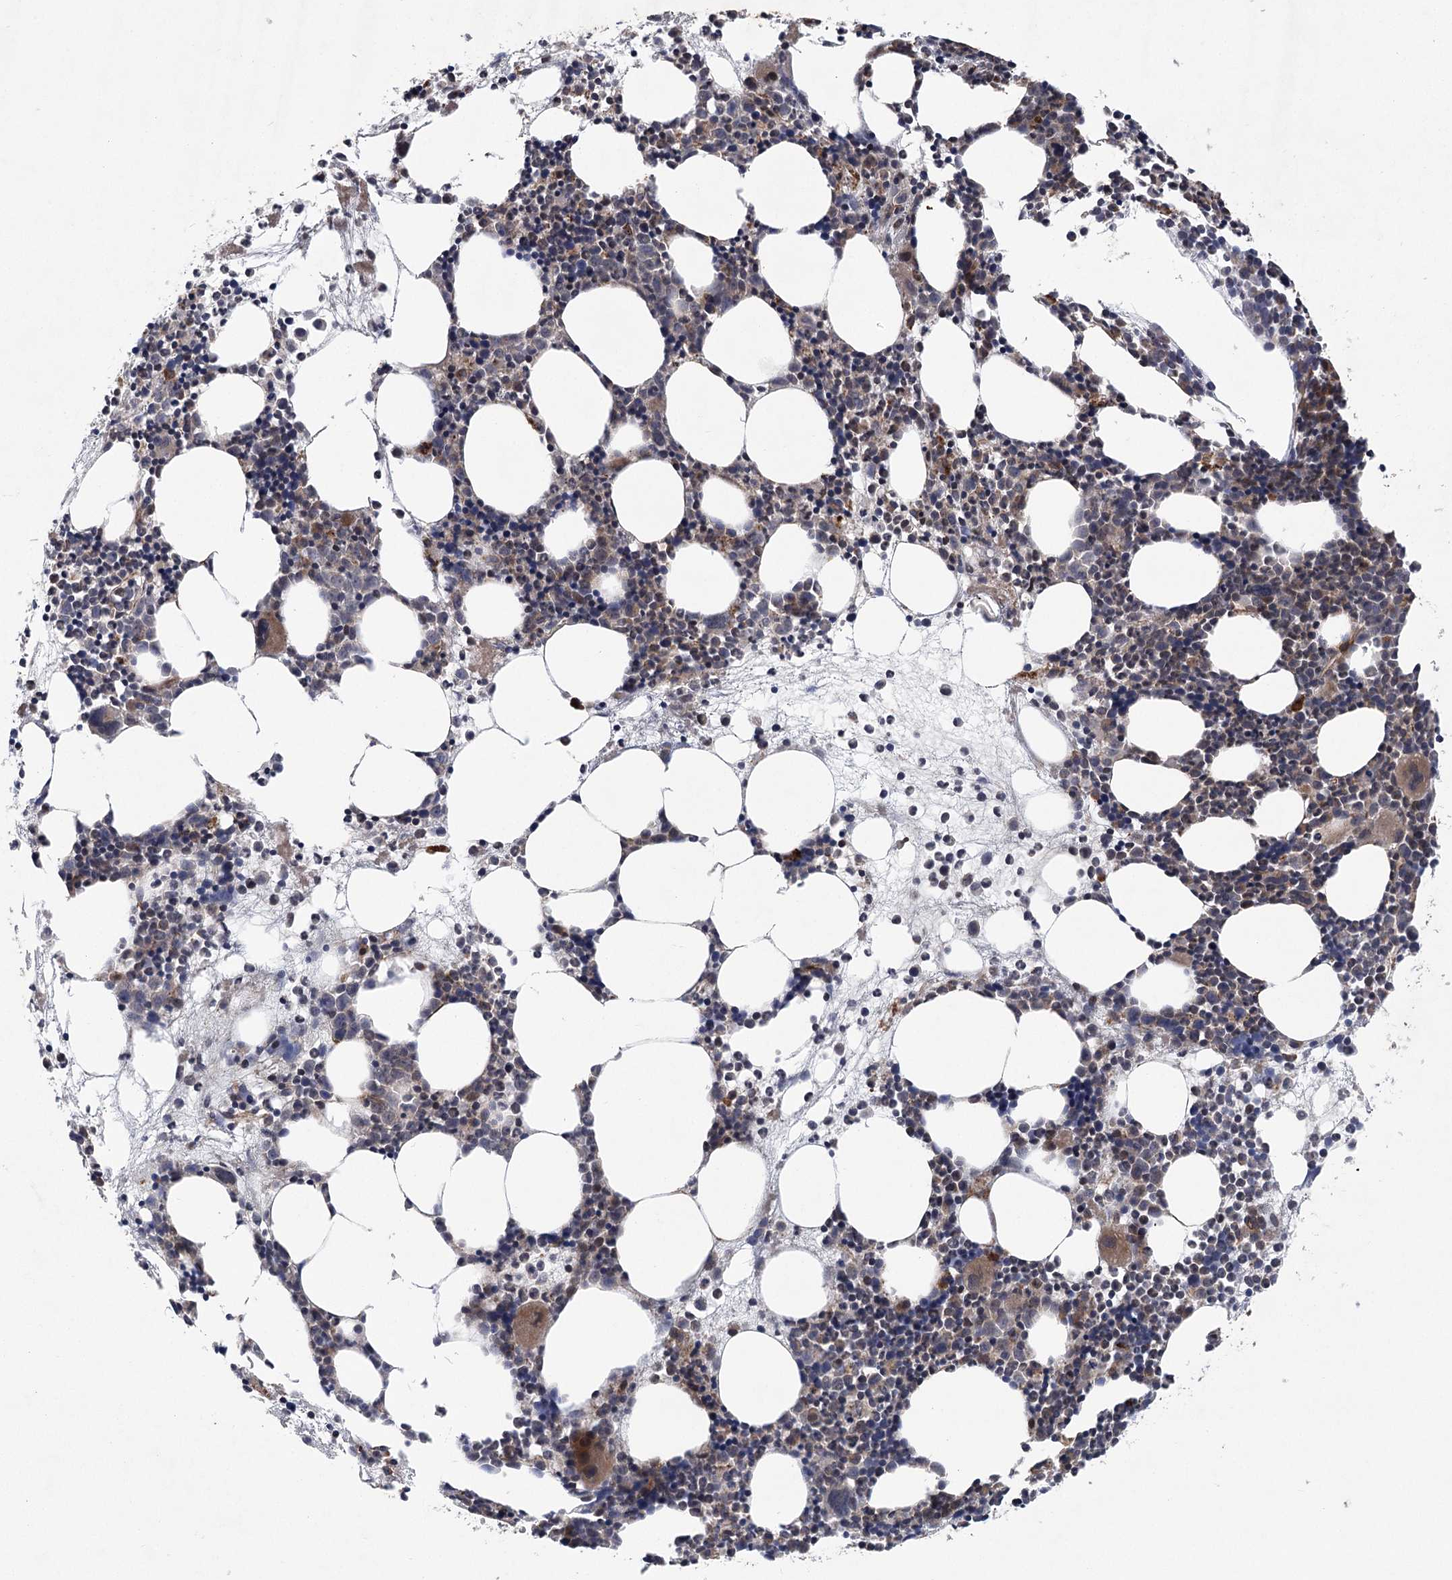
{"staining": {"intensity": "moderate", "quantity": "<25%", "location": "cytoplasmic/membranous"}, "tissue": "bone marrow", "cell_type": "Hematopoietic cells", "image_type": "normal", "snomed": [{"axis": "morphology", "description": "Normal tissue, NOS"}, {"axis": "topography", "description": "Bone marrow"}], "caption": "This photomicrograph reveals IHC staining of unremarkable bone marrow, with low moderate cytoplasmic/membranous positivity in approximately <25% of hematopoietic cells.", "gene": "METTL24", "patient": {"sex": "female", "age": 89}}